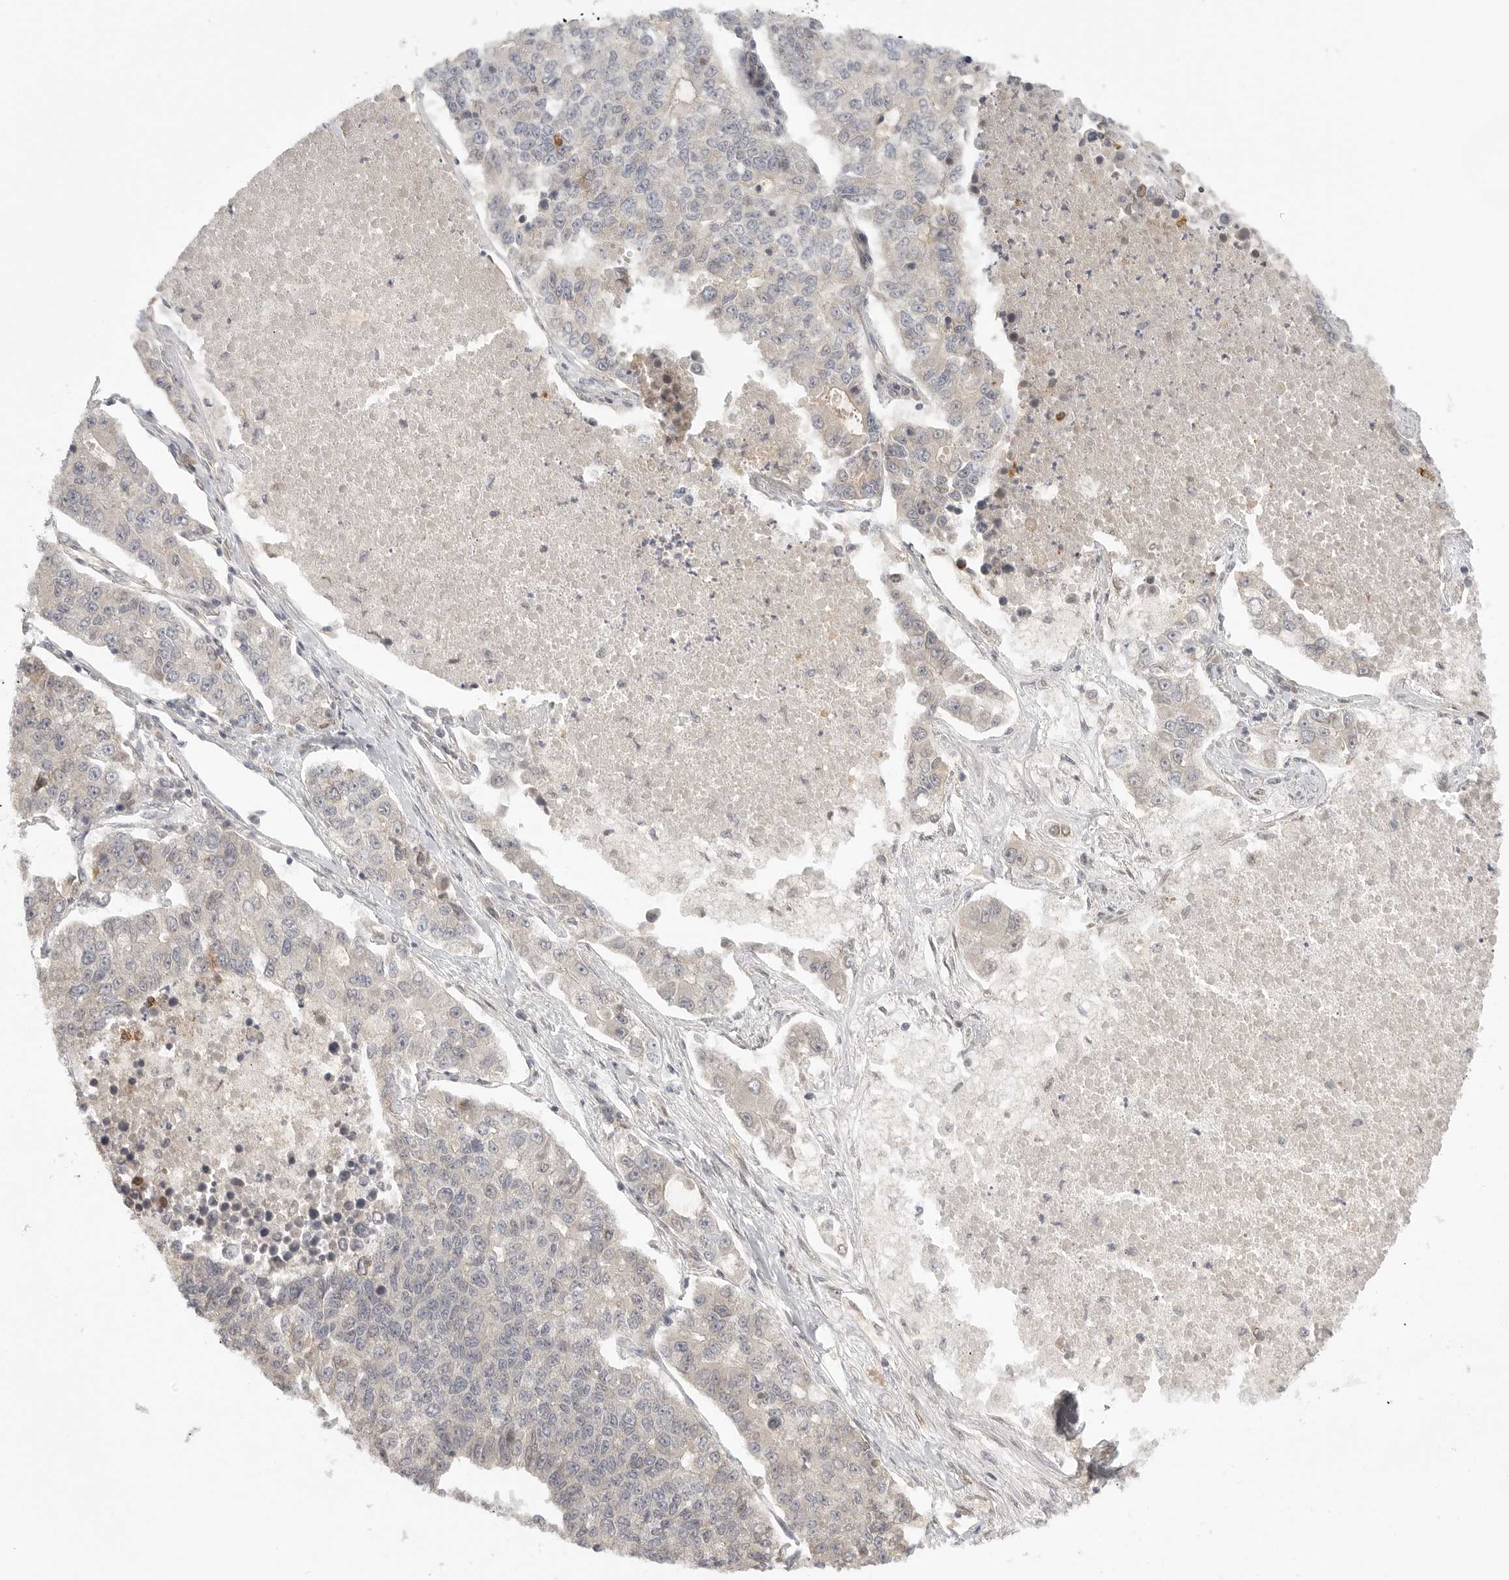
{"staining": {"intensity": "negative", "quantity": "none", "location": "none"}, "tissue": "lung cancer", "cell_type": "Tumor cells", "image_type": "cancer", "snomed": [{"axis": "morphology", "description": "Adenocarcinoma, NOS"}, {"axis": "topography", "description": "Lung"}], "caption": "There is no significant positivity in tumor cells of lung adenocarcinoma.", "gene": "CCPG1", "patient": {"sex": "male", "age": 49}}